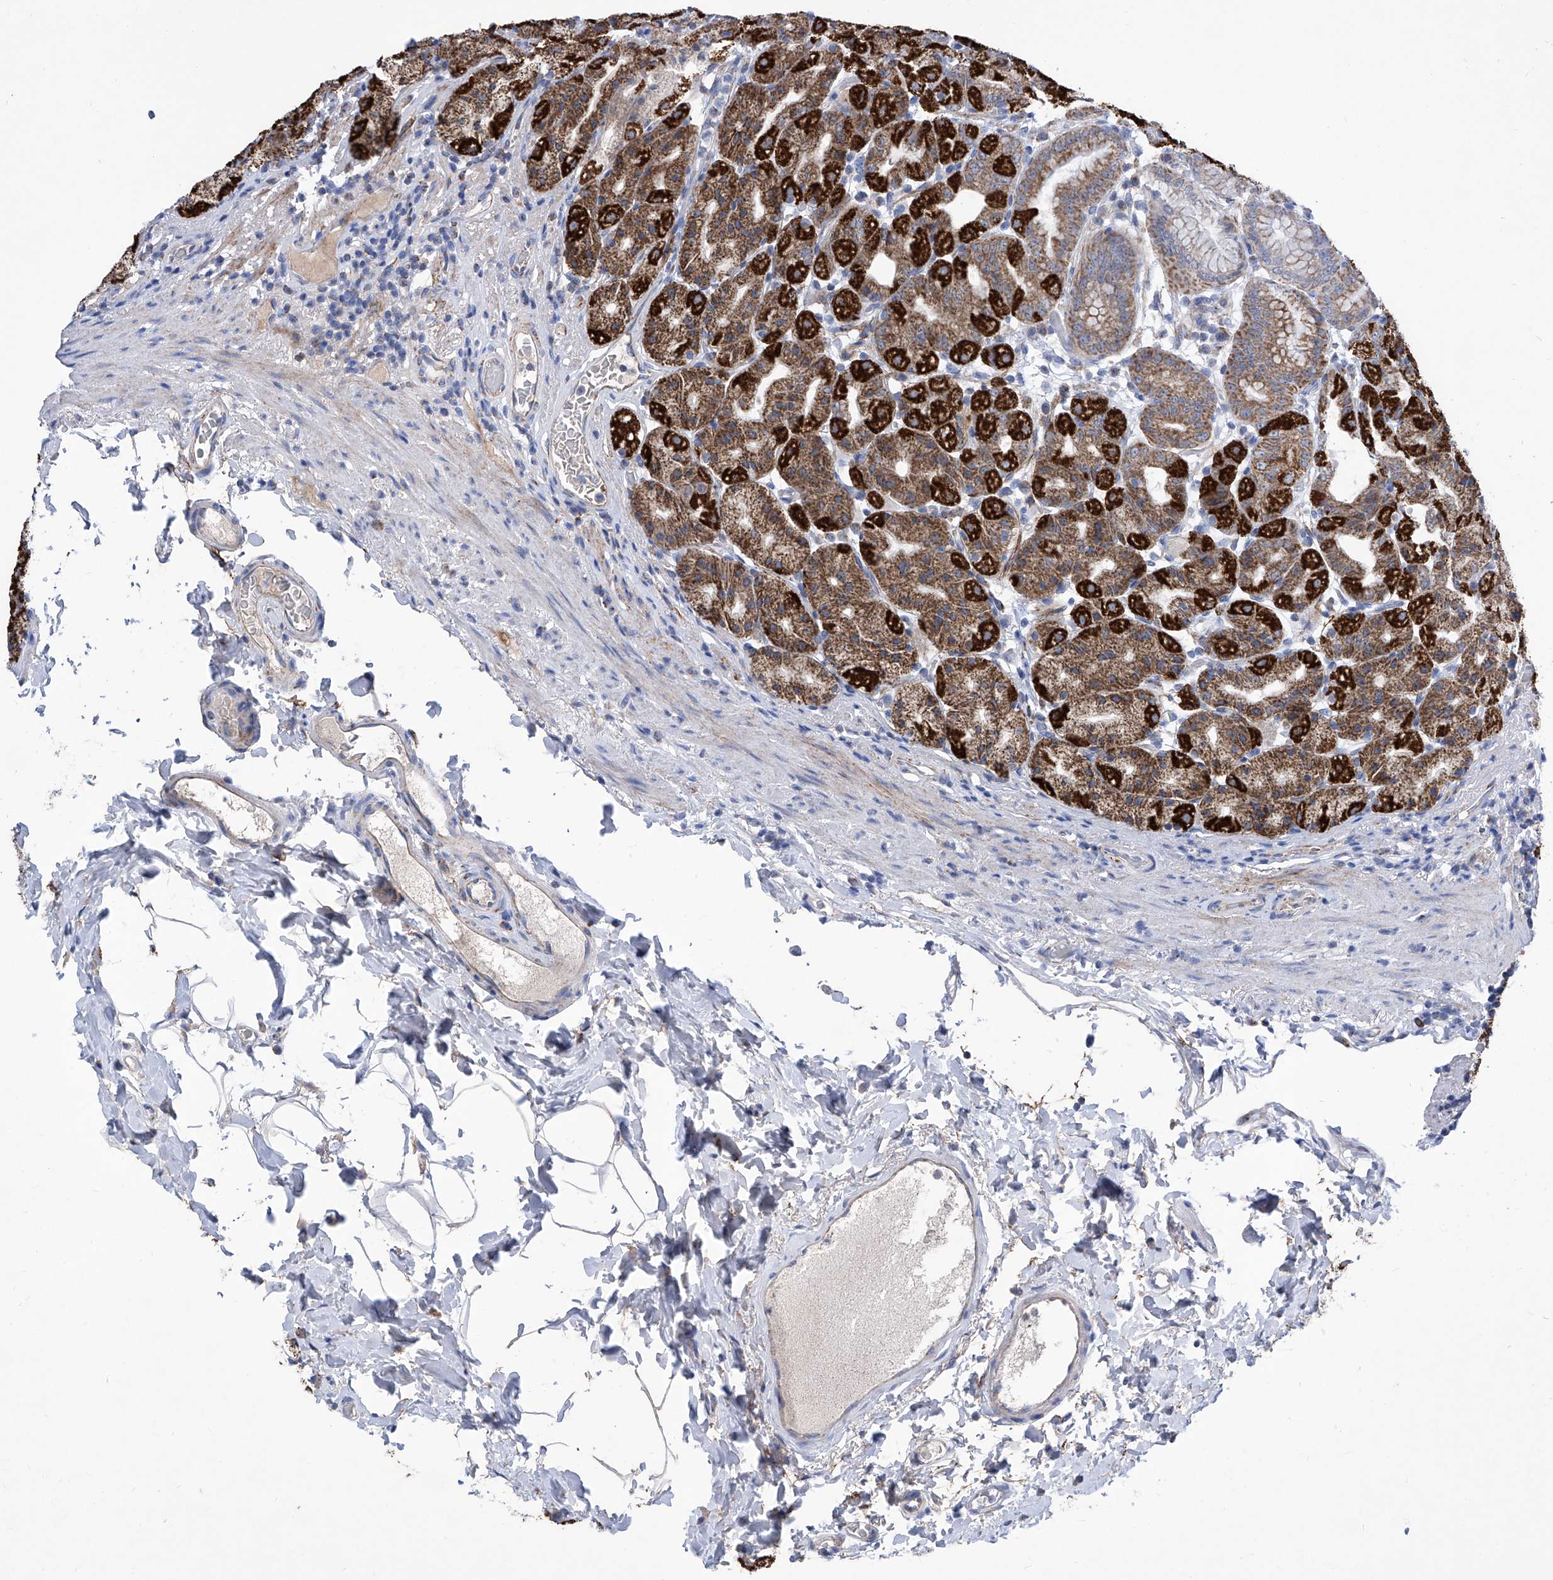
{"staining": {"intensity": "strong", "quantity": ">75%", "location": "cytoplasmic/membranous"}, "tissue": "stomach", "cell_type": "Glandular cells", "image_type": "normal", "snomed": [{"axis": "morphology", "description": "Normal tissue, NOS"}, {"axis": "topography", "description": "Stomach, upper"}], "caption": "A brown stain labels strong cytoplasmic/membranous staining of a protein in glandular cells of unremarkable human stomach.", "gene": "SRBD1", "patient": {"sex": "male", "age": 68}}